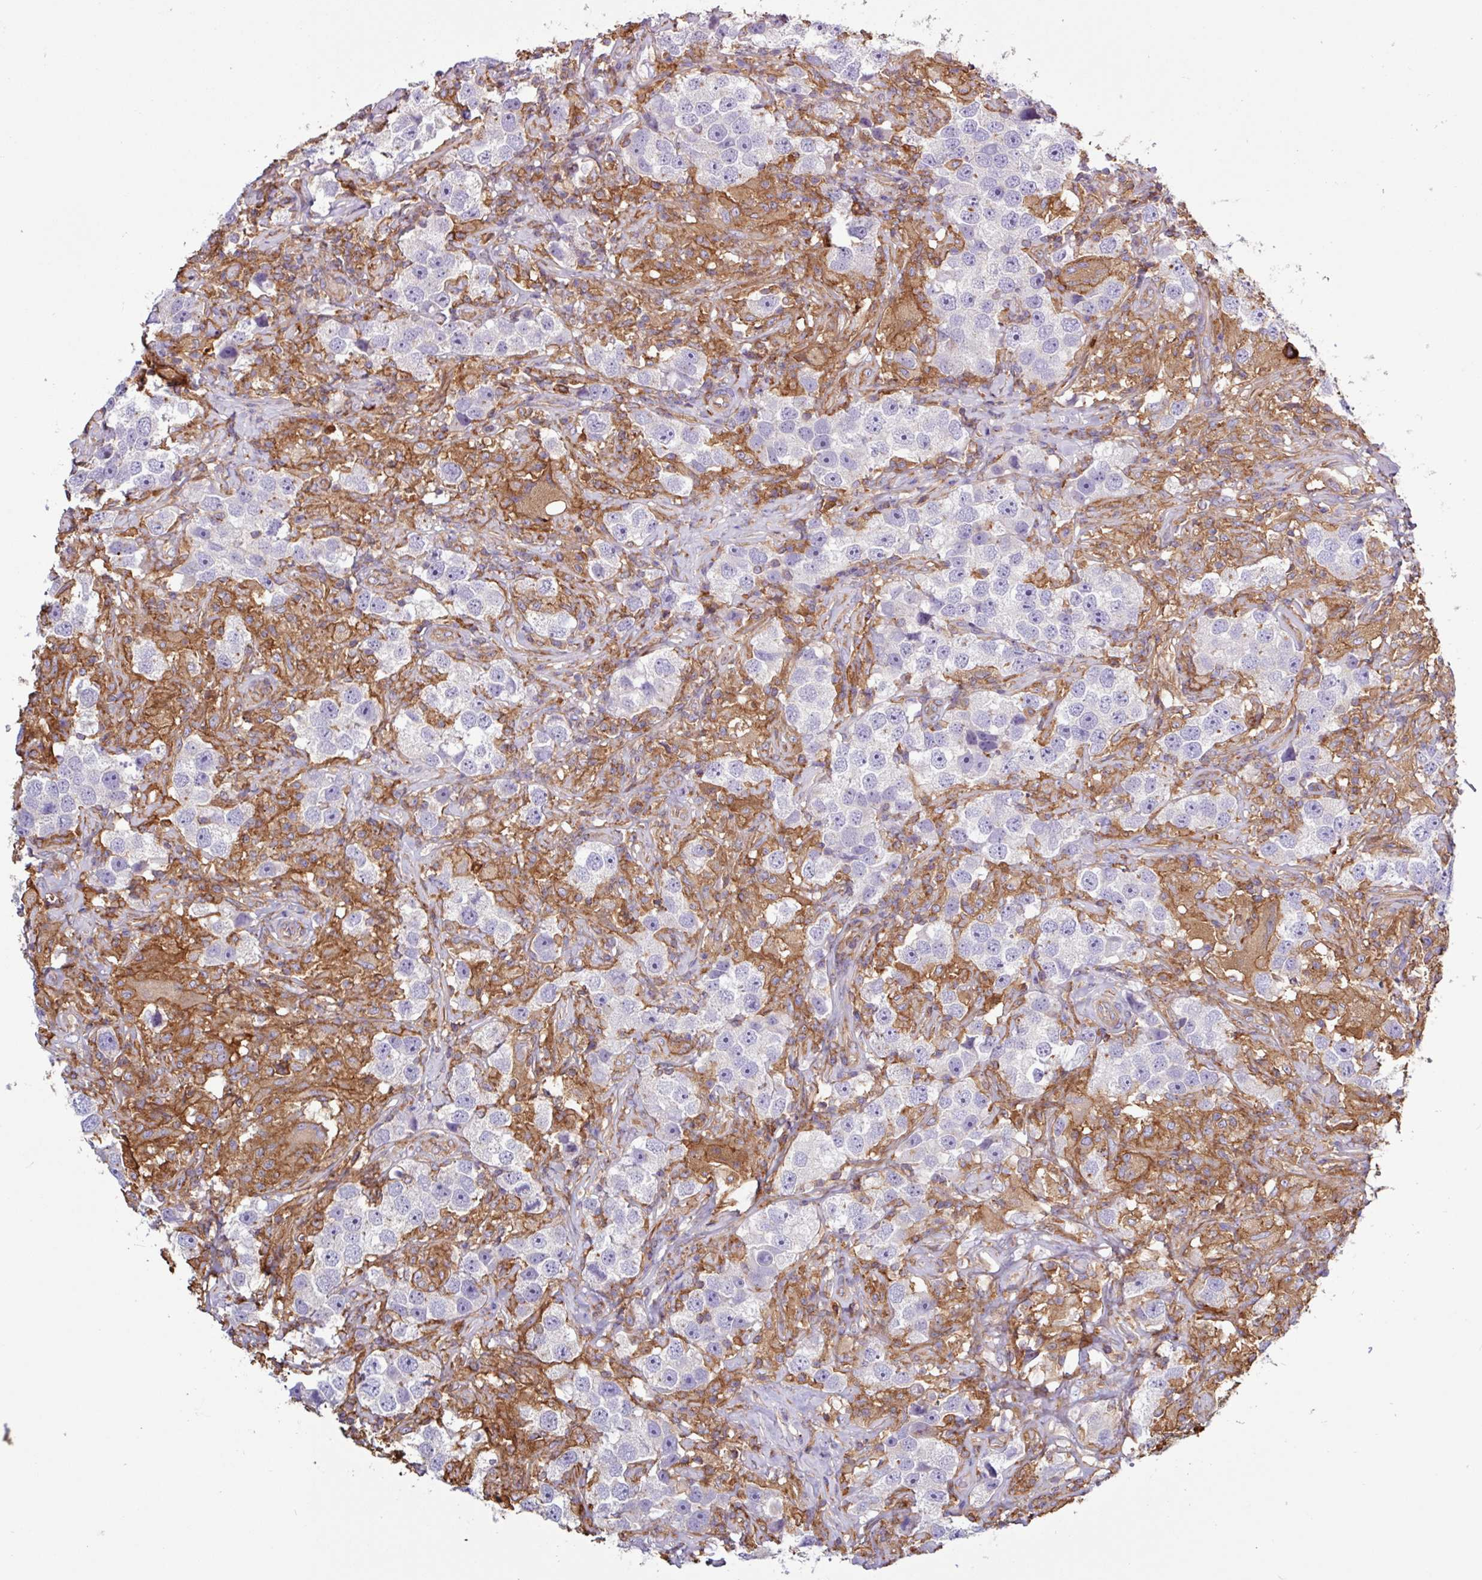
{"staining": {"intensity": "negative", "quantity": "none", "location": "none"}, "tissue": "testis cancer", "cell_type": "Tumor cells", "image_type": "cancer", "snomed": [{"axis": "morphology", "description": "Seminoma, NOS"}, {"axis": "topography", "description": "Testis"}], "caption": "A high-resolution histopathology image shows immunohistochemistry staining of testis seminoma, which reveals no significant positivity in tumor cells.", "gene": "ACTR3", "patient": {"sex": "male", "age": 49}}